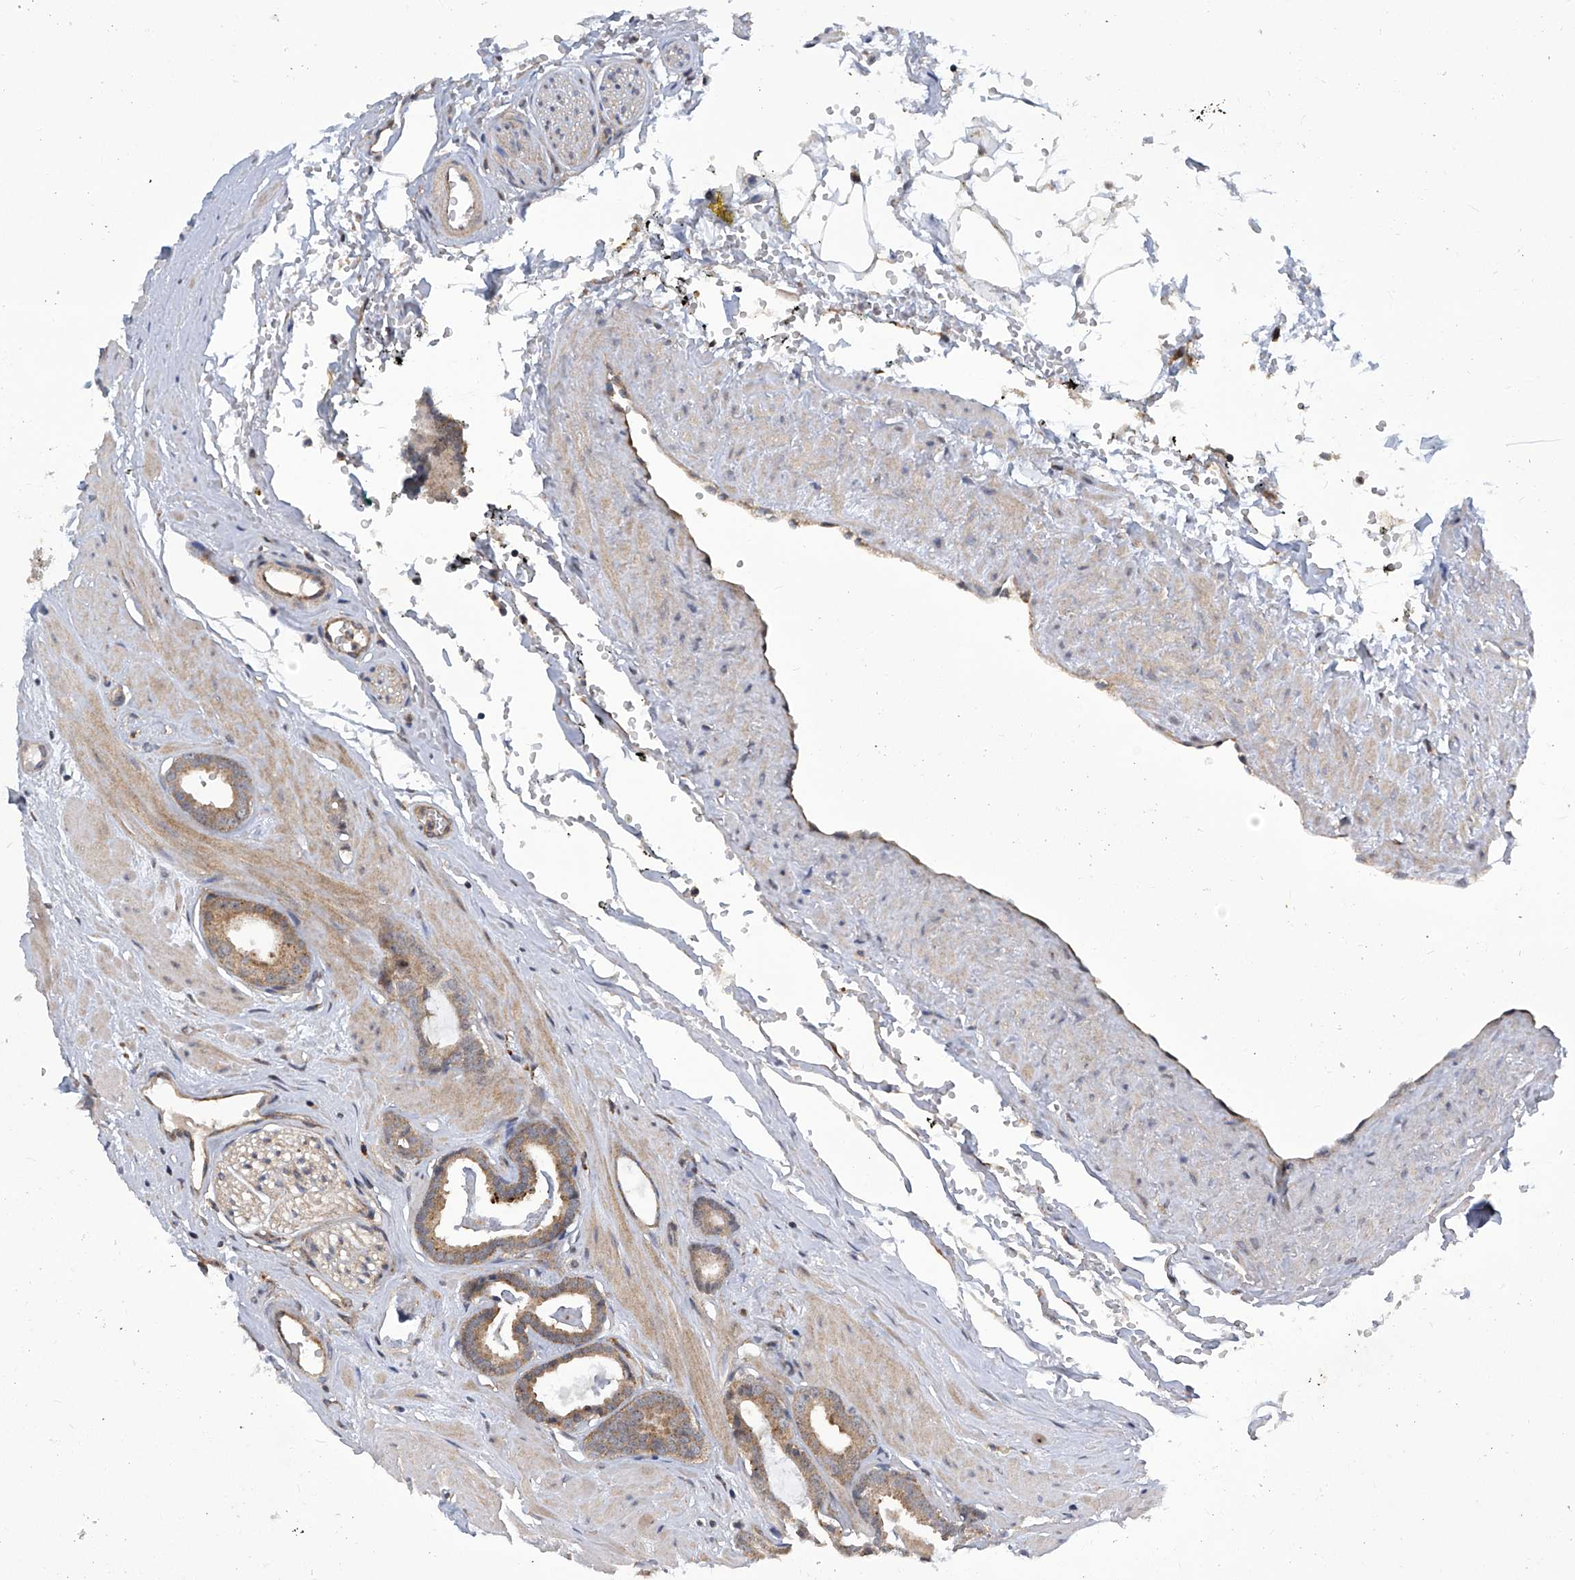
{"staining": {"intensity": "weak", "quantity": ">75%", "location": "cytoplasmic/membranous"}, "tissue": "prostate cancer", "cell_type": "Tumor cells", "image_type": "cancer", "snomed": [{"axis": "morphology", "description": "Adenocarcinoma, Low grade"}, {"axis": "topography", "description": "Prostate"}], "caption": "About >75% of tumor cells in prostate cancer (adenocarcinoma (low-grade)) display weak cytoplasmic/membranous protein expression as visualized by brown immunohistochemical staining.", "gene": "CISH", "patient": {"sex": "male", "age": 53}}